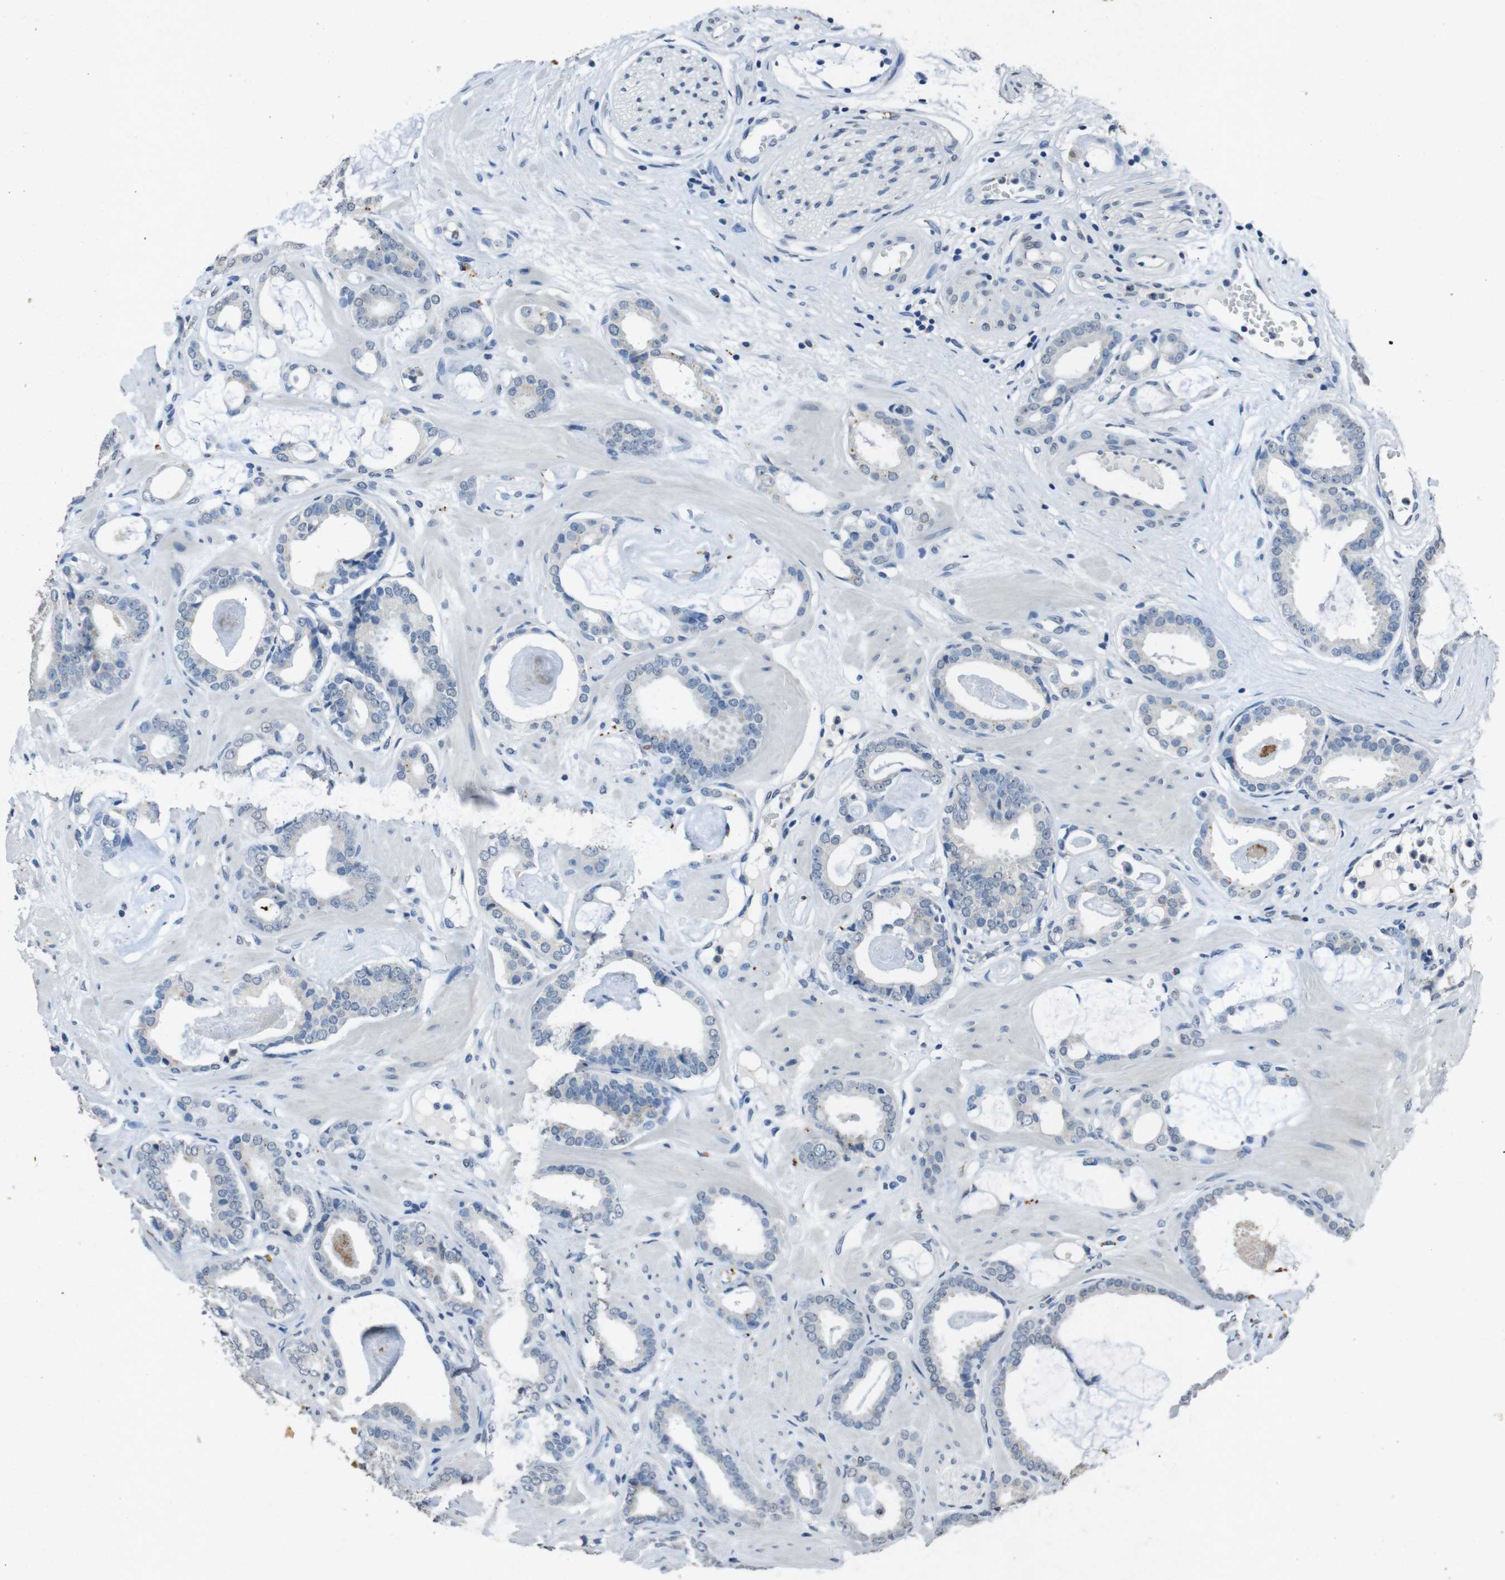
{"staining": {"intensity": "negative", "quantity": "none", "location": "none"}, "tissue": "prostate cancer", "cell_type": "Tumor cells", "image_type": "cancer", "snomed": [{"axis": "morphology", "description": "Adenocarcinoma, Low grade"}, {"axis": "topography", "description": "Prostate"}], "caption": "The immunohistochemistry (IHC) histopathology image has no significant positivity in tumor cells of prostate cancer tissue.", "gene": "STBD1", "patient": {"sex": "male", "age": 53}}